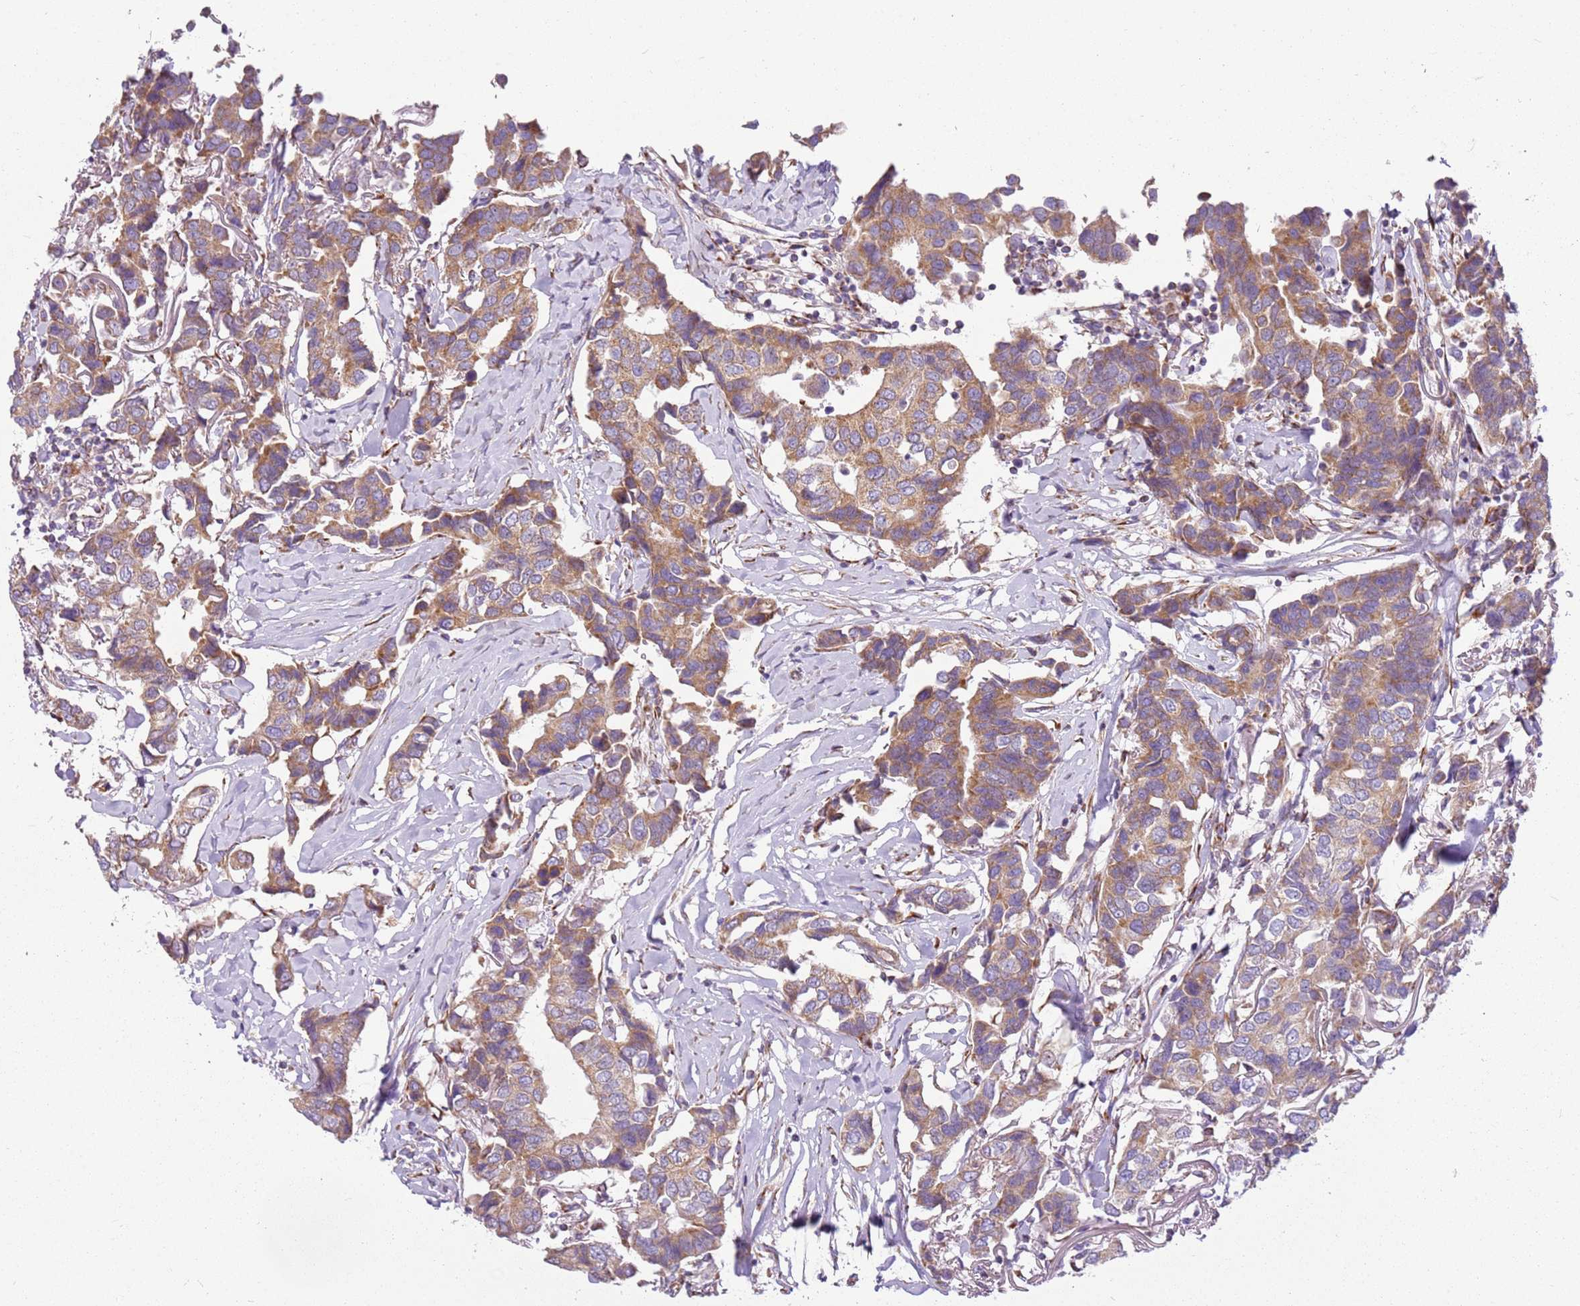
{"staining": {"intensity": "moderate", "quantity": ">75%", "location": "cytoplasmic/membranous"}, "tissue": "breast cancer", "cell_type": "Tumor cells", "image_type": "cancer", "snomed": [{"axis": "morphology", "description": "Duct carcinoma"}, {"axis": "topography", "description": "Breast"}], "caption": "Protein expression analysis of human breast infiltrating ductal carcinoma reveals moderate cytoplasmic/membranous staining in approximately >75% of tumor cells.", "gene": "TMEM200C", "patient": {"sex": "female", "age": 80}}